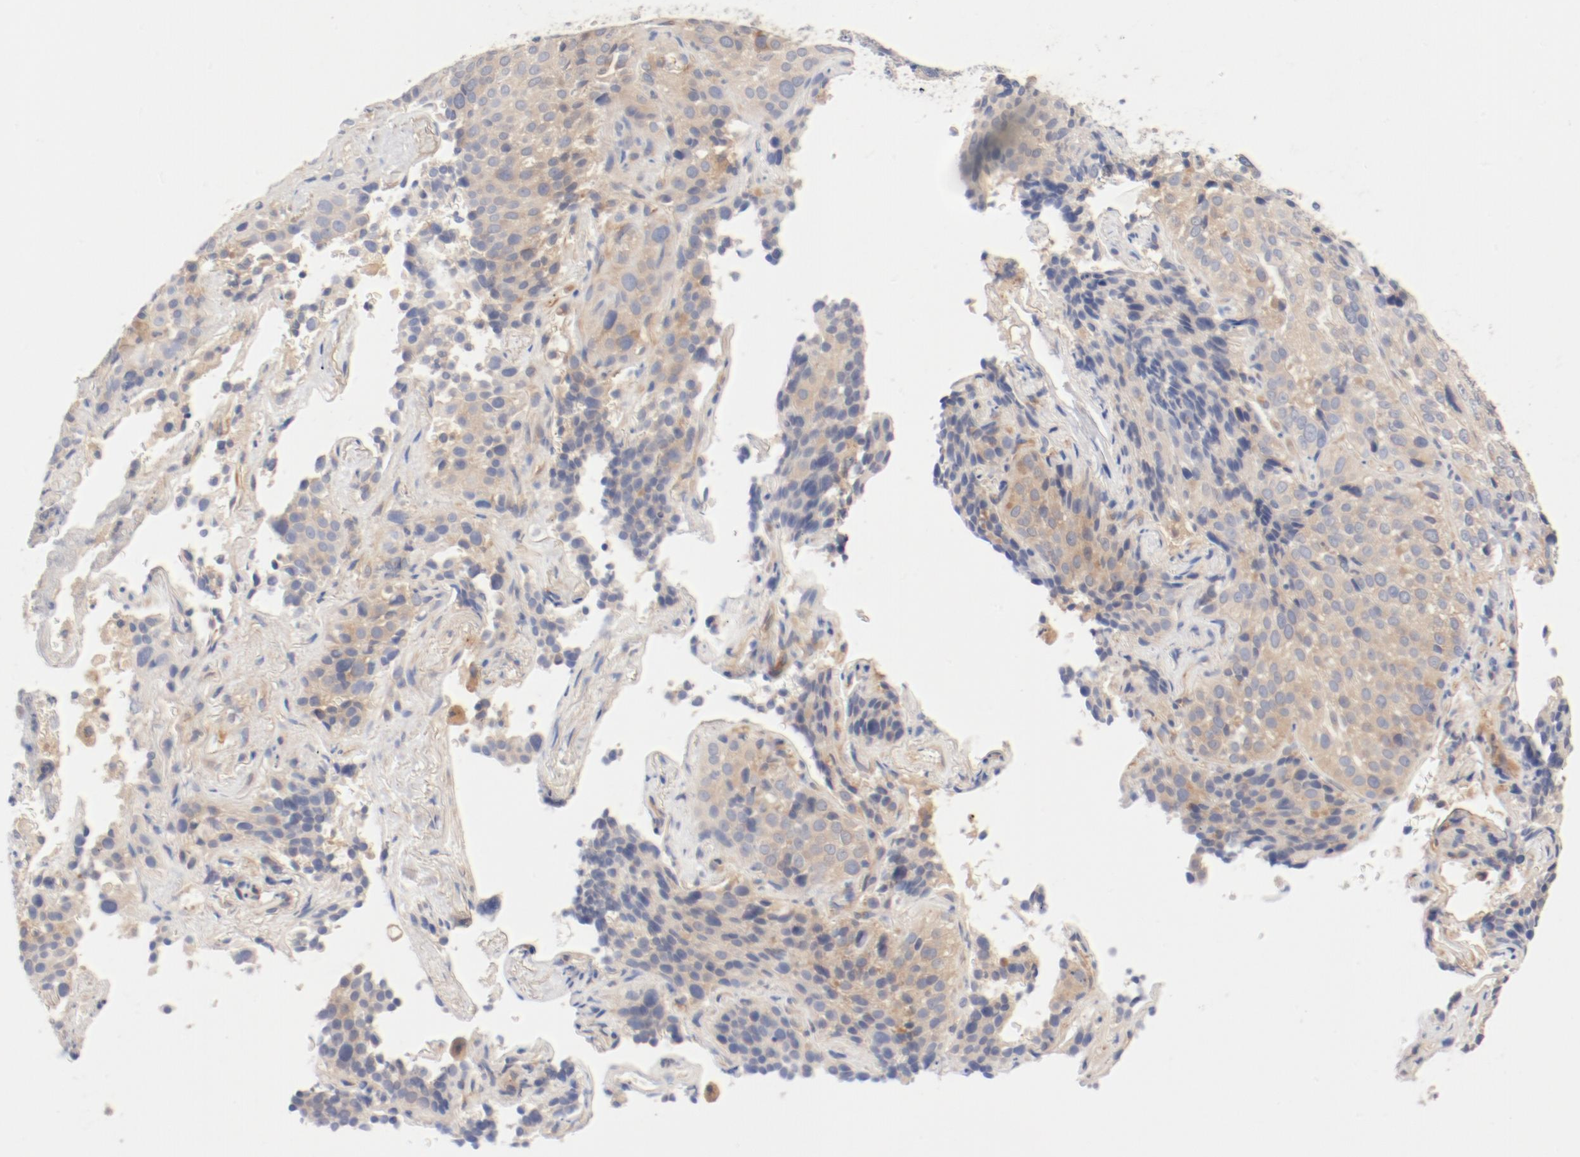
{"staining": {"intensity": "moderate", "quantity": ">75%", "location": "cytoplasmic/membranous"}, "tissue": "lung cancer", "cell_type": "Tumor cells", "image_type": "cancer", "snomed": [{"axis": "morphology", "description": "Squamous cell carcinoma, NOS"}, {"axis": "topography", "description": "Lung"}], "caption": "Squamous cell carcinoma (lung) tissue exhibits moderate cytoplasmic/membranous staining in approximately >75% of tumor cells, visualized by immunohistochemistry.", "gene": "DYNC1H1", "patient": {"sex": "male", "age": 54}}